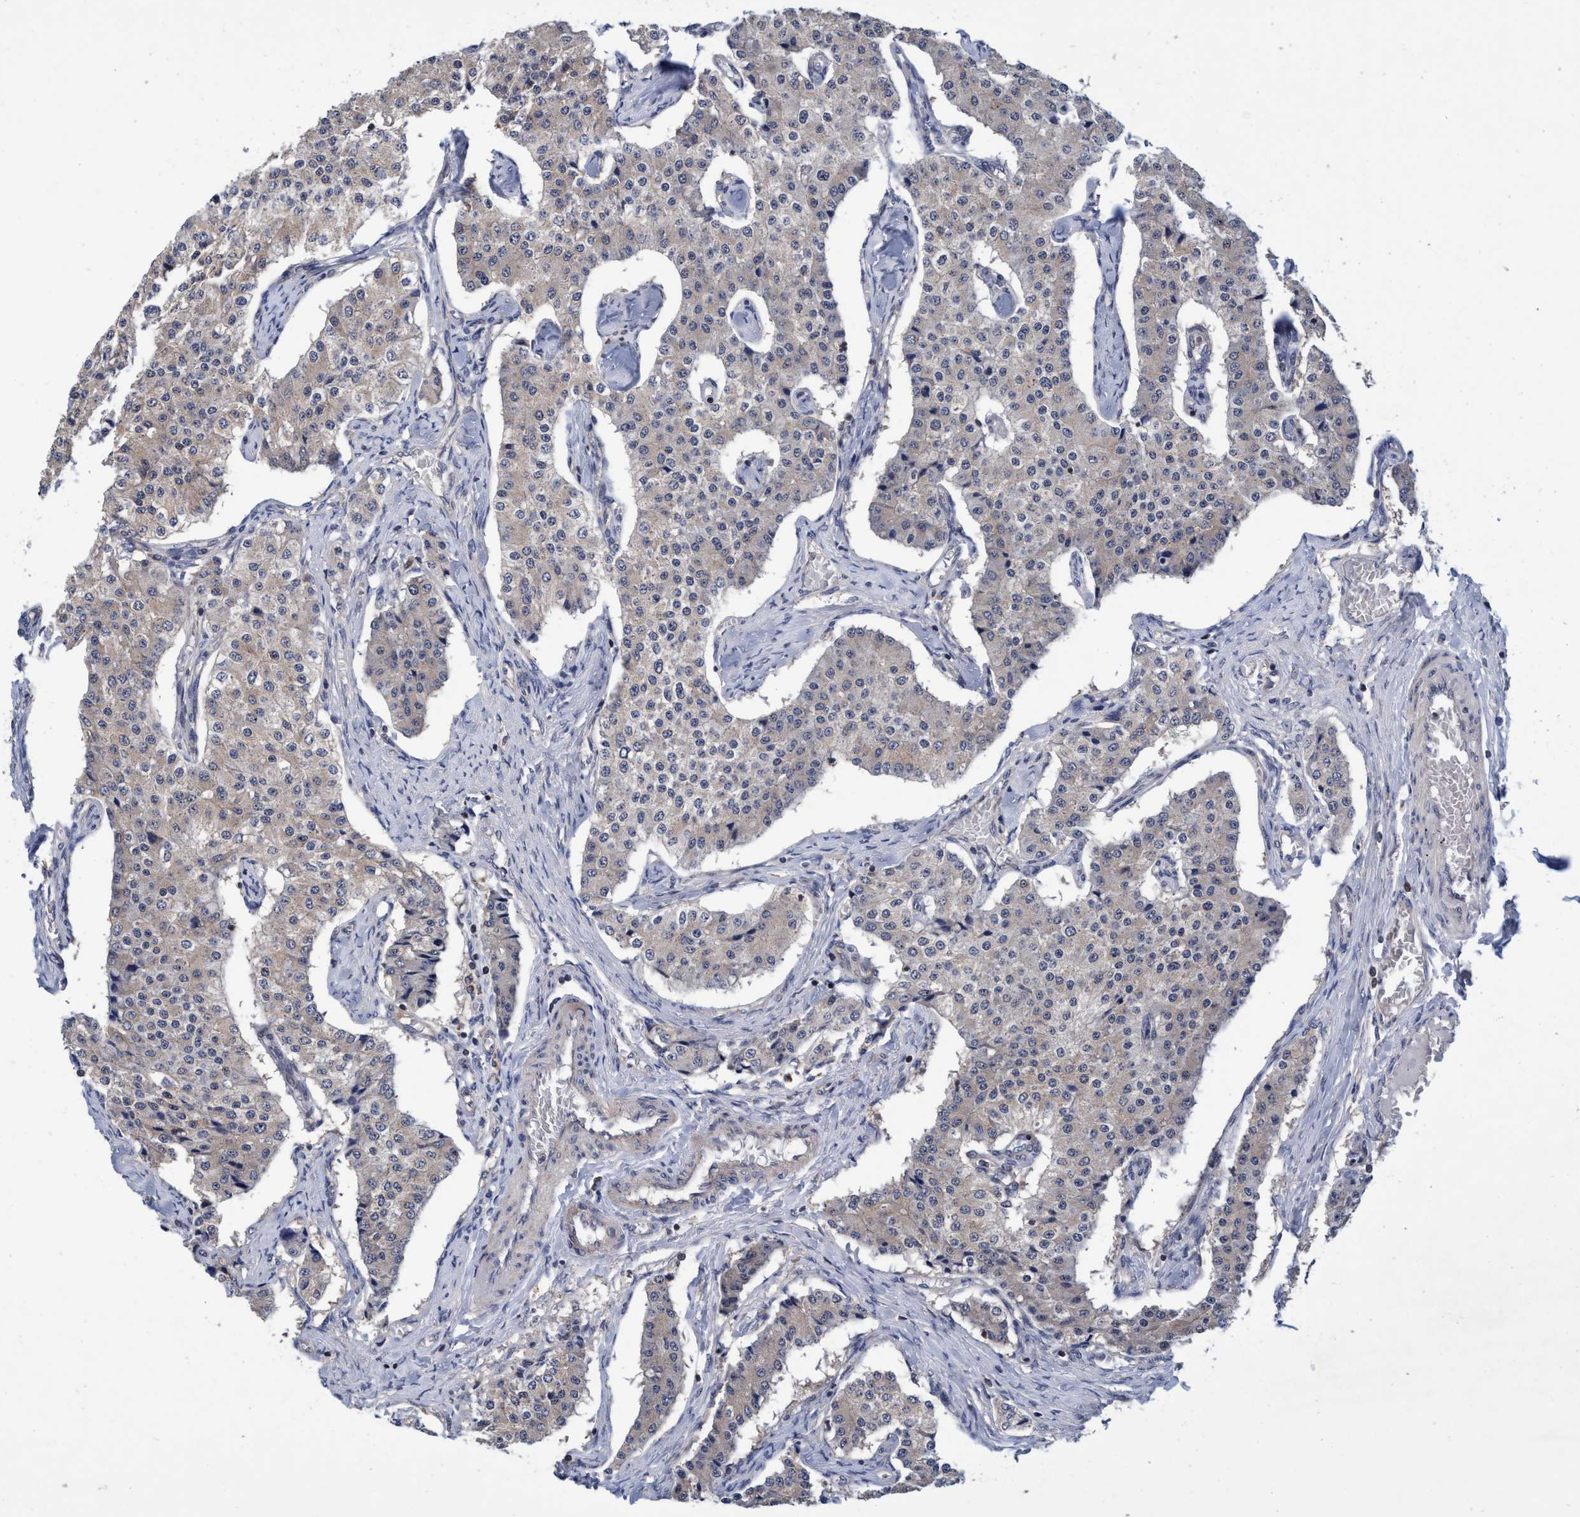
{"staining": {"intensity": "negative", "quantity": "none", "location": "none"}, "tissue": "carcinoid", "cell_type": "Tumor cells", "image_type": "cancer", "snomed": [{"axis": "morphology", "description": "Carcinoid, malignant, NOS"}, {"axis": "topography", "description": "Colon"}], "caption": "The photomicrograph displays no staining of tumor cells in carcinoid.", "gene": "CALCOCO2", "patient": {"sex": "female", "age": 52}}